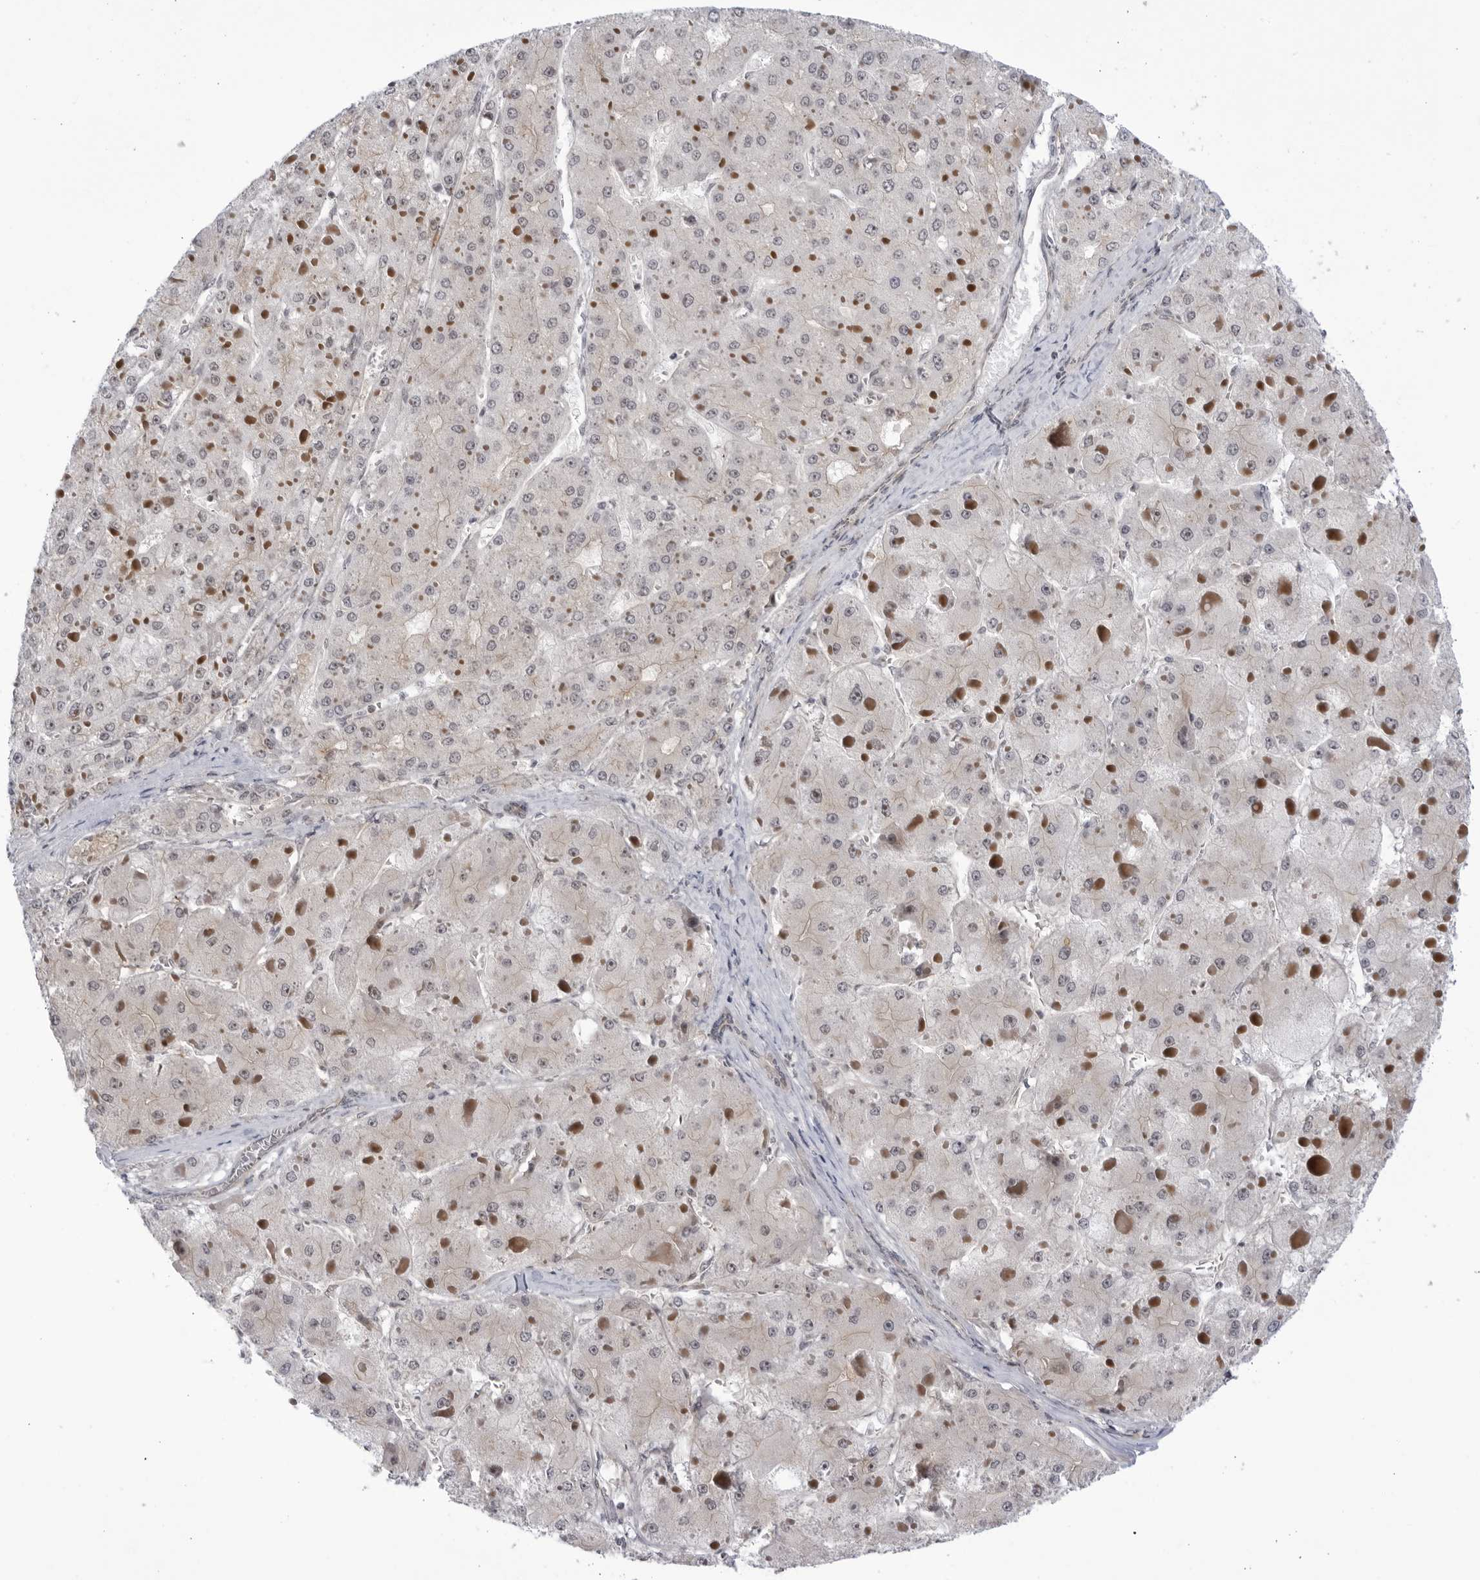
{"staining": {"intensity": "negative", "quantity": "none", "location": "none"}, "tissue": "liver cancer", "cell_type": "Tumor cells", "image_type": "cancer", "snomed": [{"axis": "morphology", "description": "Carcinoma, Hepatocellular, NOS"}, {"axis": "topography", "description": "Liver"}], "caption": "Tumor cells show no significant expression in liver cancer. (Brightfield microscopy of DAB (3,3'-diaminobenzidine) IHC at high magnification).", "gene": "CNBD1", "patient": {"sex": "female", "age": 73}}